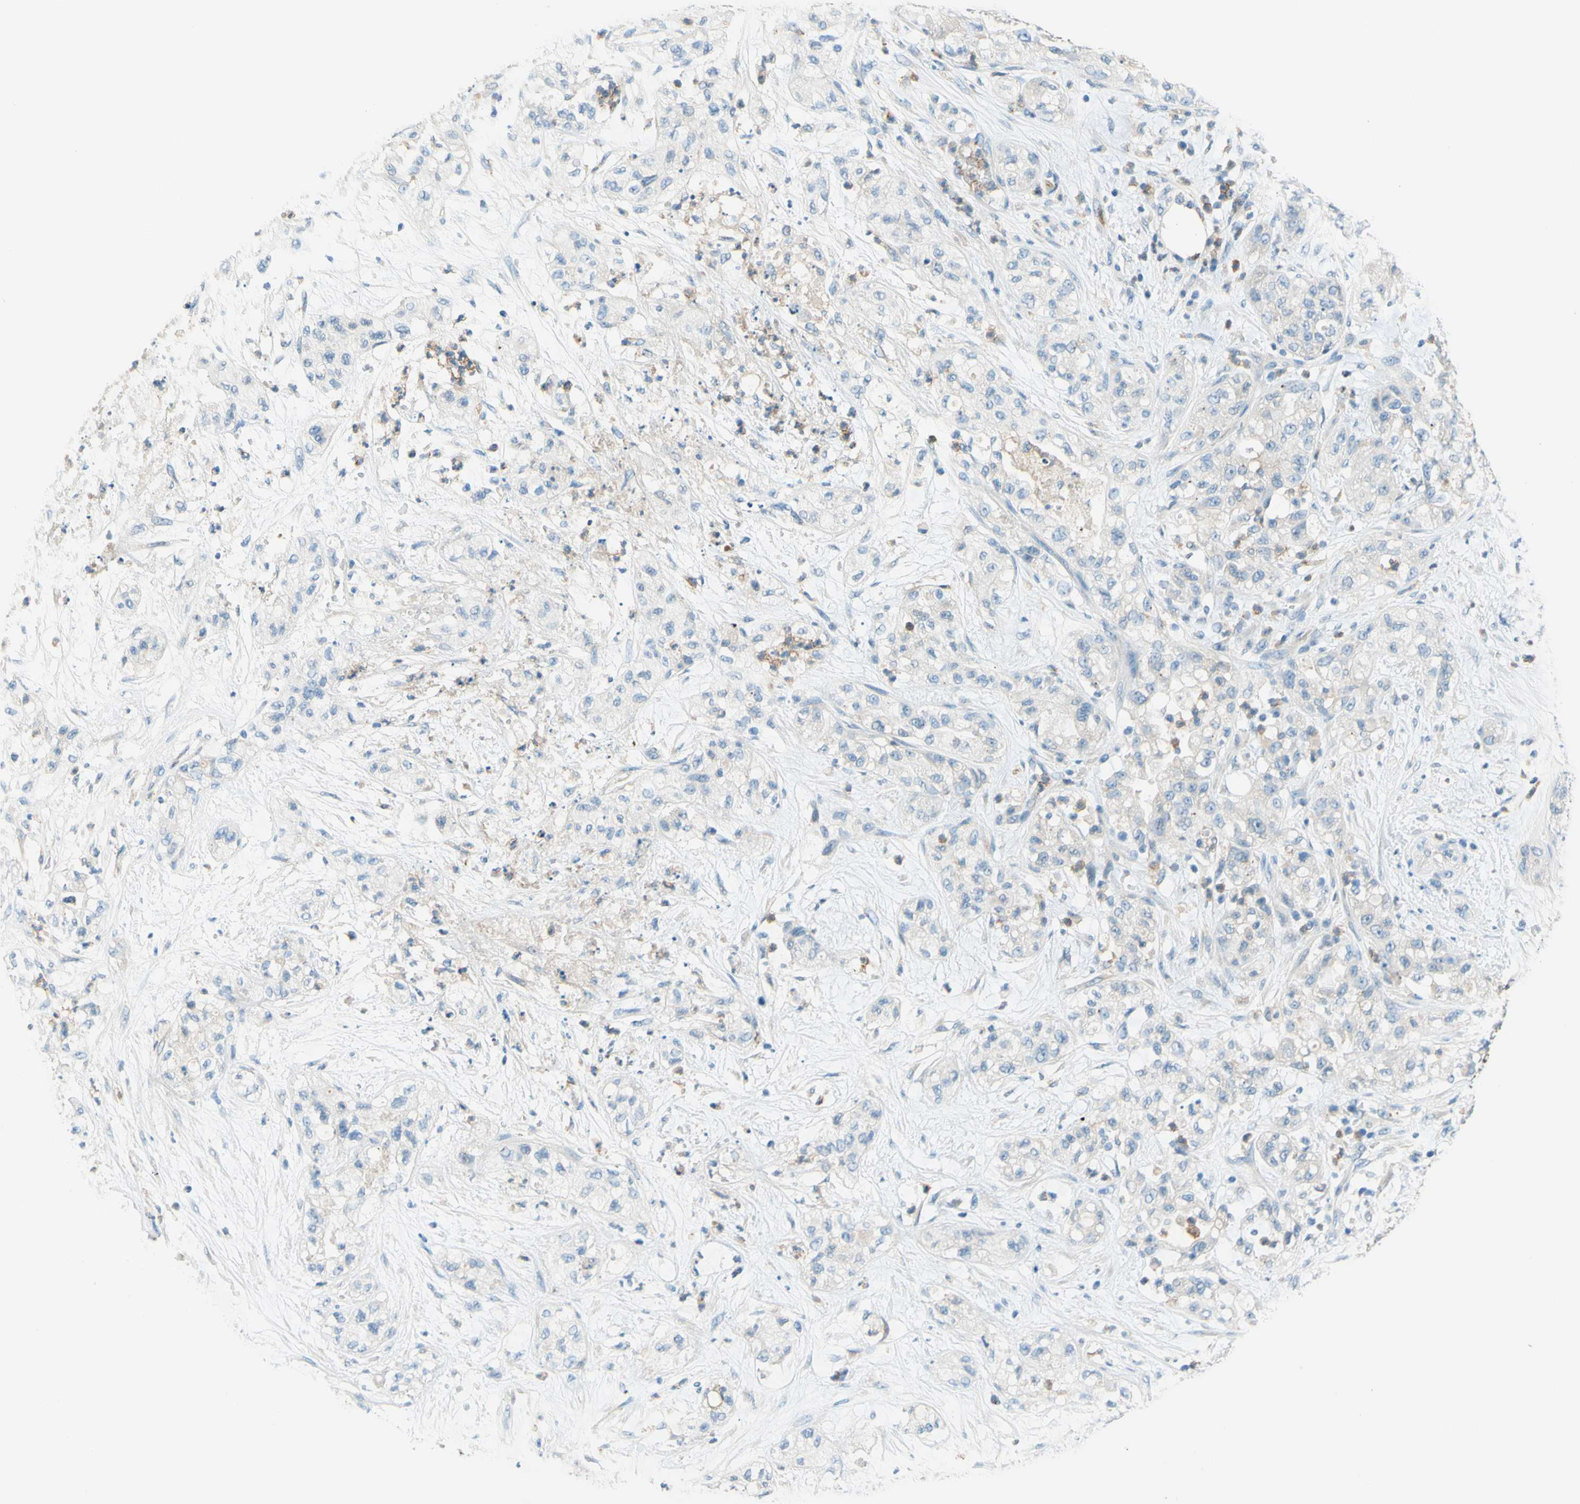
{"staining": {"intensity": "negative", "quantity": "none", "location": "none"}, "tissue": "pancreatic cancer", "cell_type": "Tumor cells", "image_type": "cancer", "snomed": [{"axis": "morphology", "description": "Adenocarcinoma, NOS"}, {"axis": "topography", "description": "Pancreas"}], "caption": "The immunohistochemistry image has no significant expression in tumor cells of adenocarcinoma (pancreatic) tissue.", "gene": "SIGLEC9", "patient": {"sex": "female", "age": 78}}